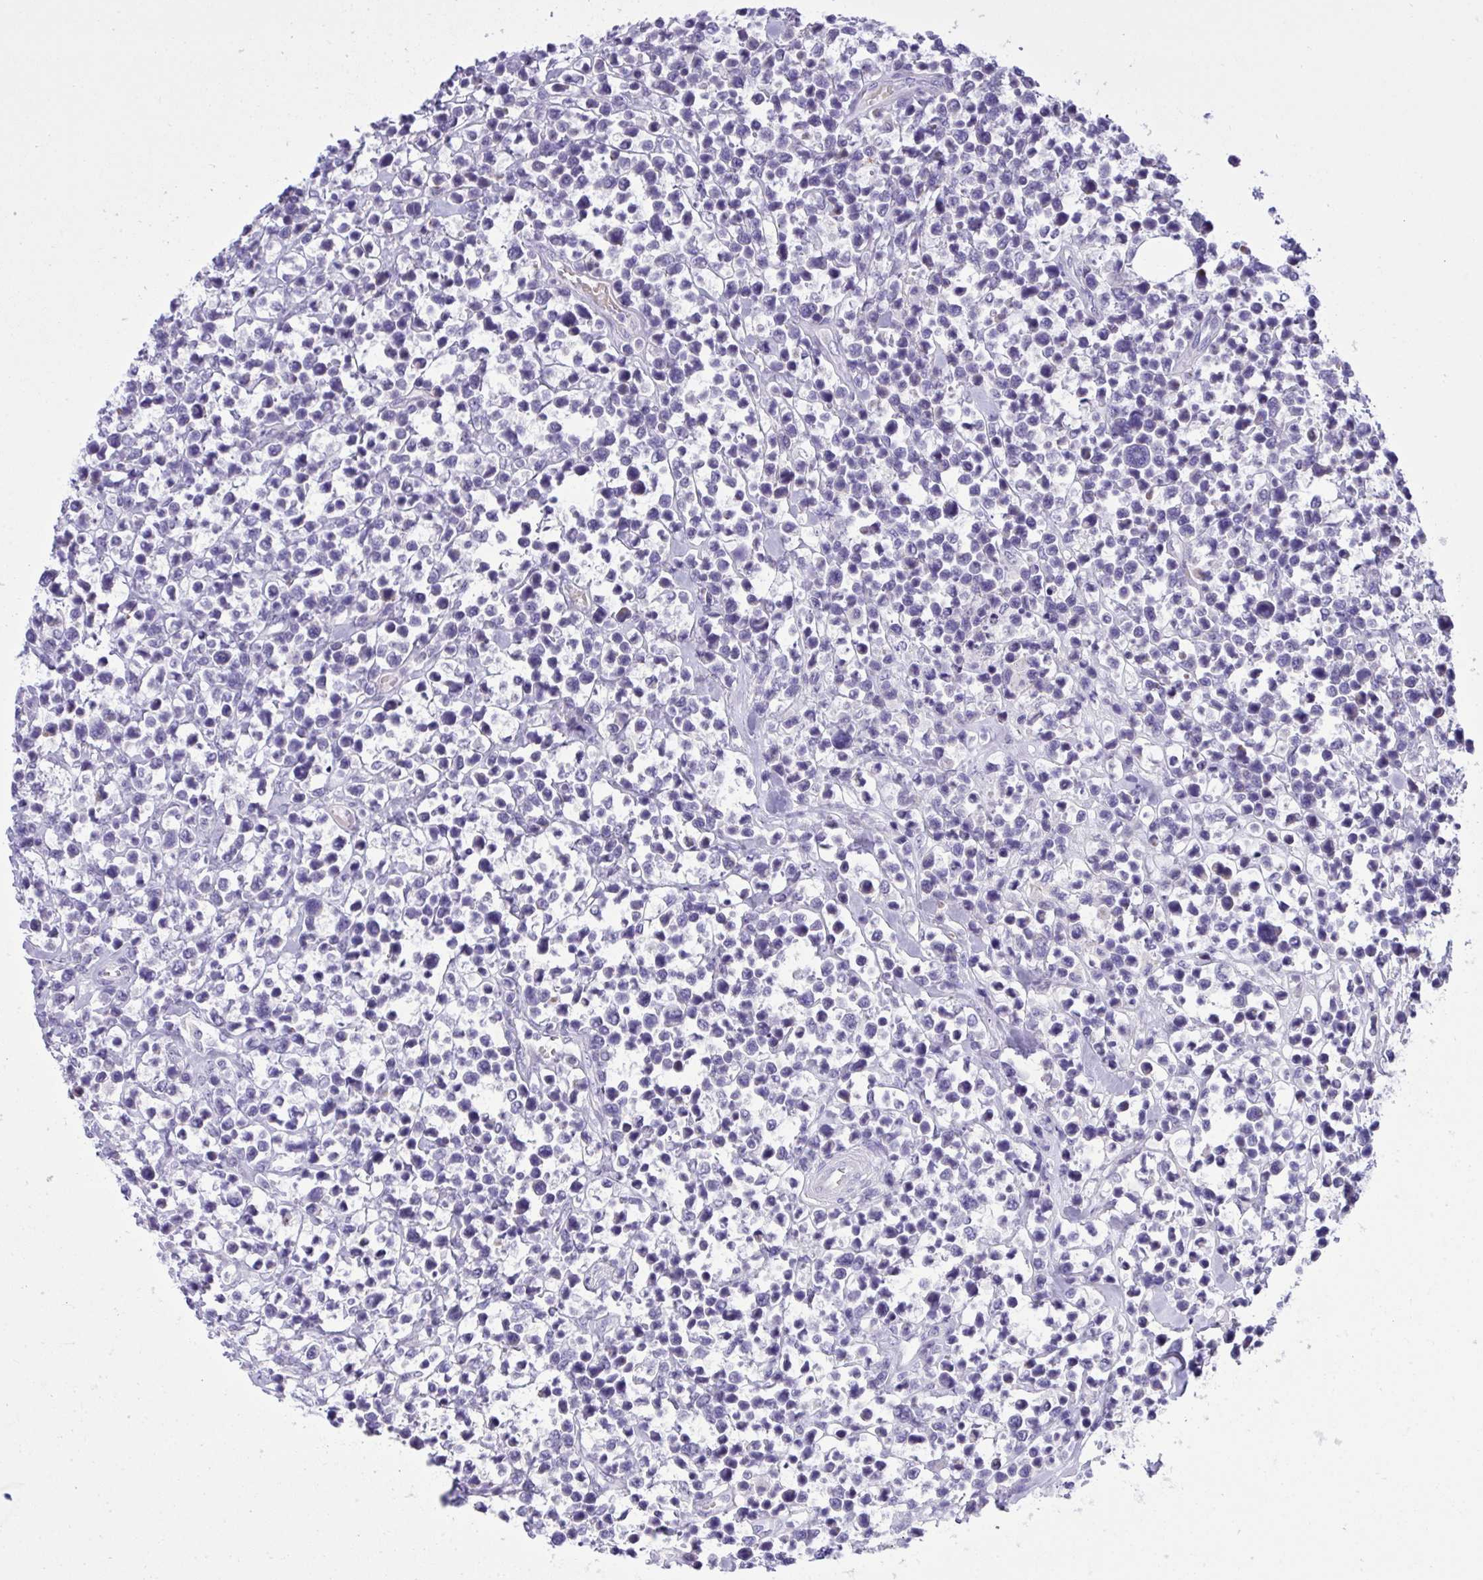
{"staining": {"intensity": "negative", "quantity": "none", "location": "none"}, "tissue": "lymphoma", "cell_type": "Tumor cells", "image_type": "cancer", "snomed": [{"axis": "morphology", "description": "Malignant lymphoma, non-Hodgkin's type, High grade"}, {"axis": "topography", "description": "Soft tissue"}], "caption": "Lymphoma stained for a protein using IHC reveals no expression tumor cells.", "gene": "WDR97", "patient": {"sex": "female", "age": 56}}